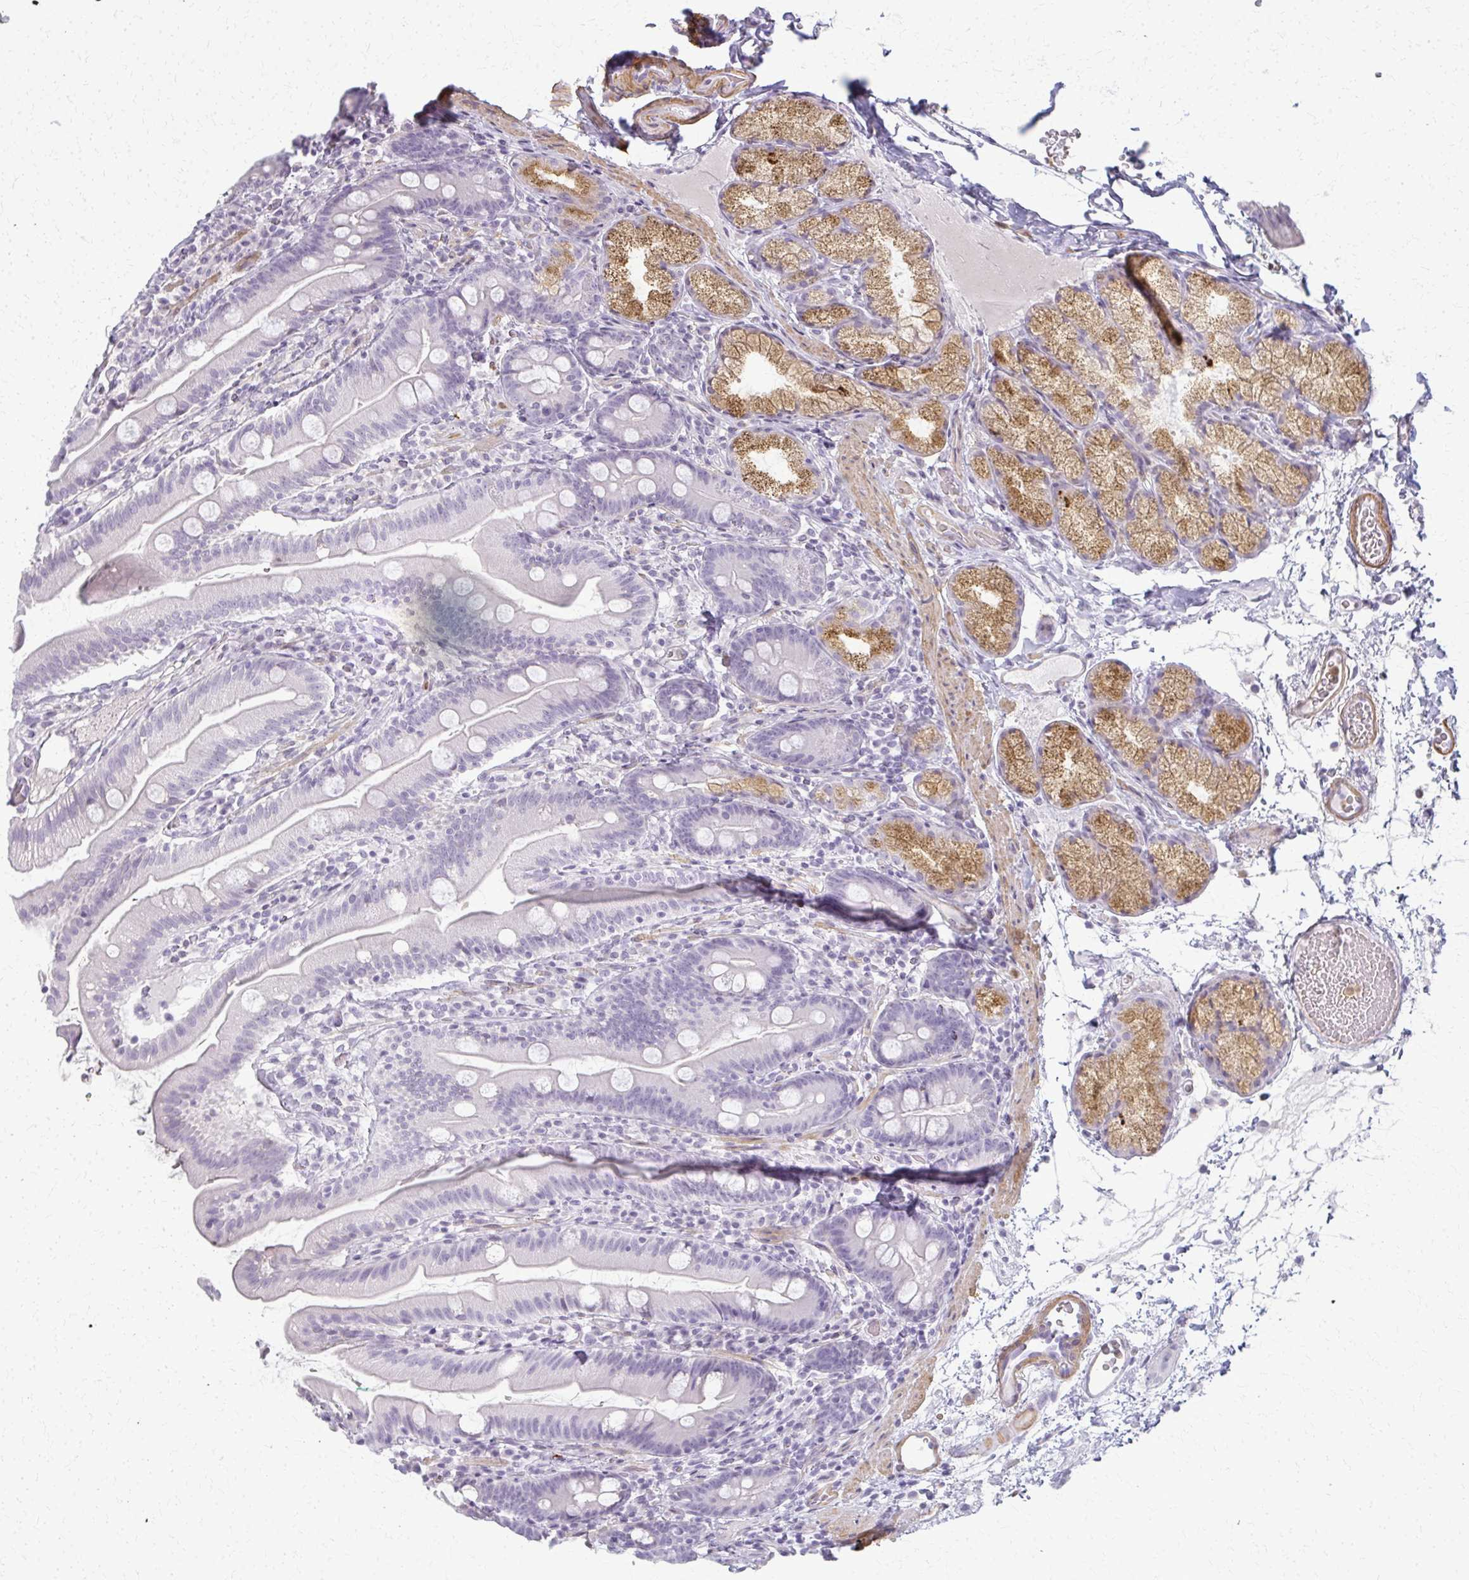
{"staining": {"intensity": "moderate", "quantity": "<25%", "location": "cytoplasmic/membranous"}, "tissue": "duodenum", "cell_type": "Glandular cells", "image_type": "normal", "snomed": [{"axis": "morphology", "description": "Normal tissue, NOS"}, {"axis": "topography", "description": "Duodenum"}], "caption": "IHC micrograph of benign duodenum stained for a protein (brown), which shows low levels of moderate cytoplasmic/membranous positivity in about <25% of glandular cells.", "gene": "CA3", "patient": {"sex": "female", "age": 67}}